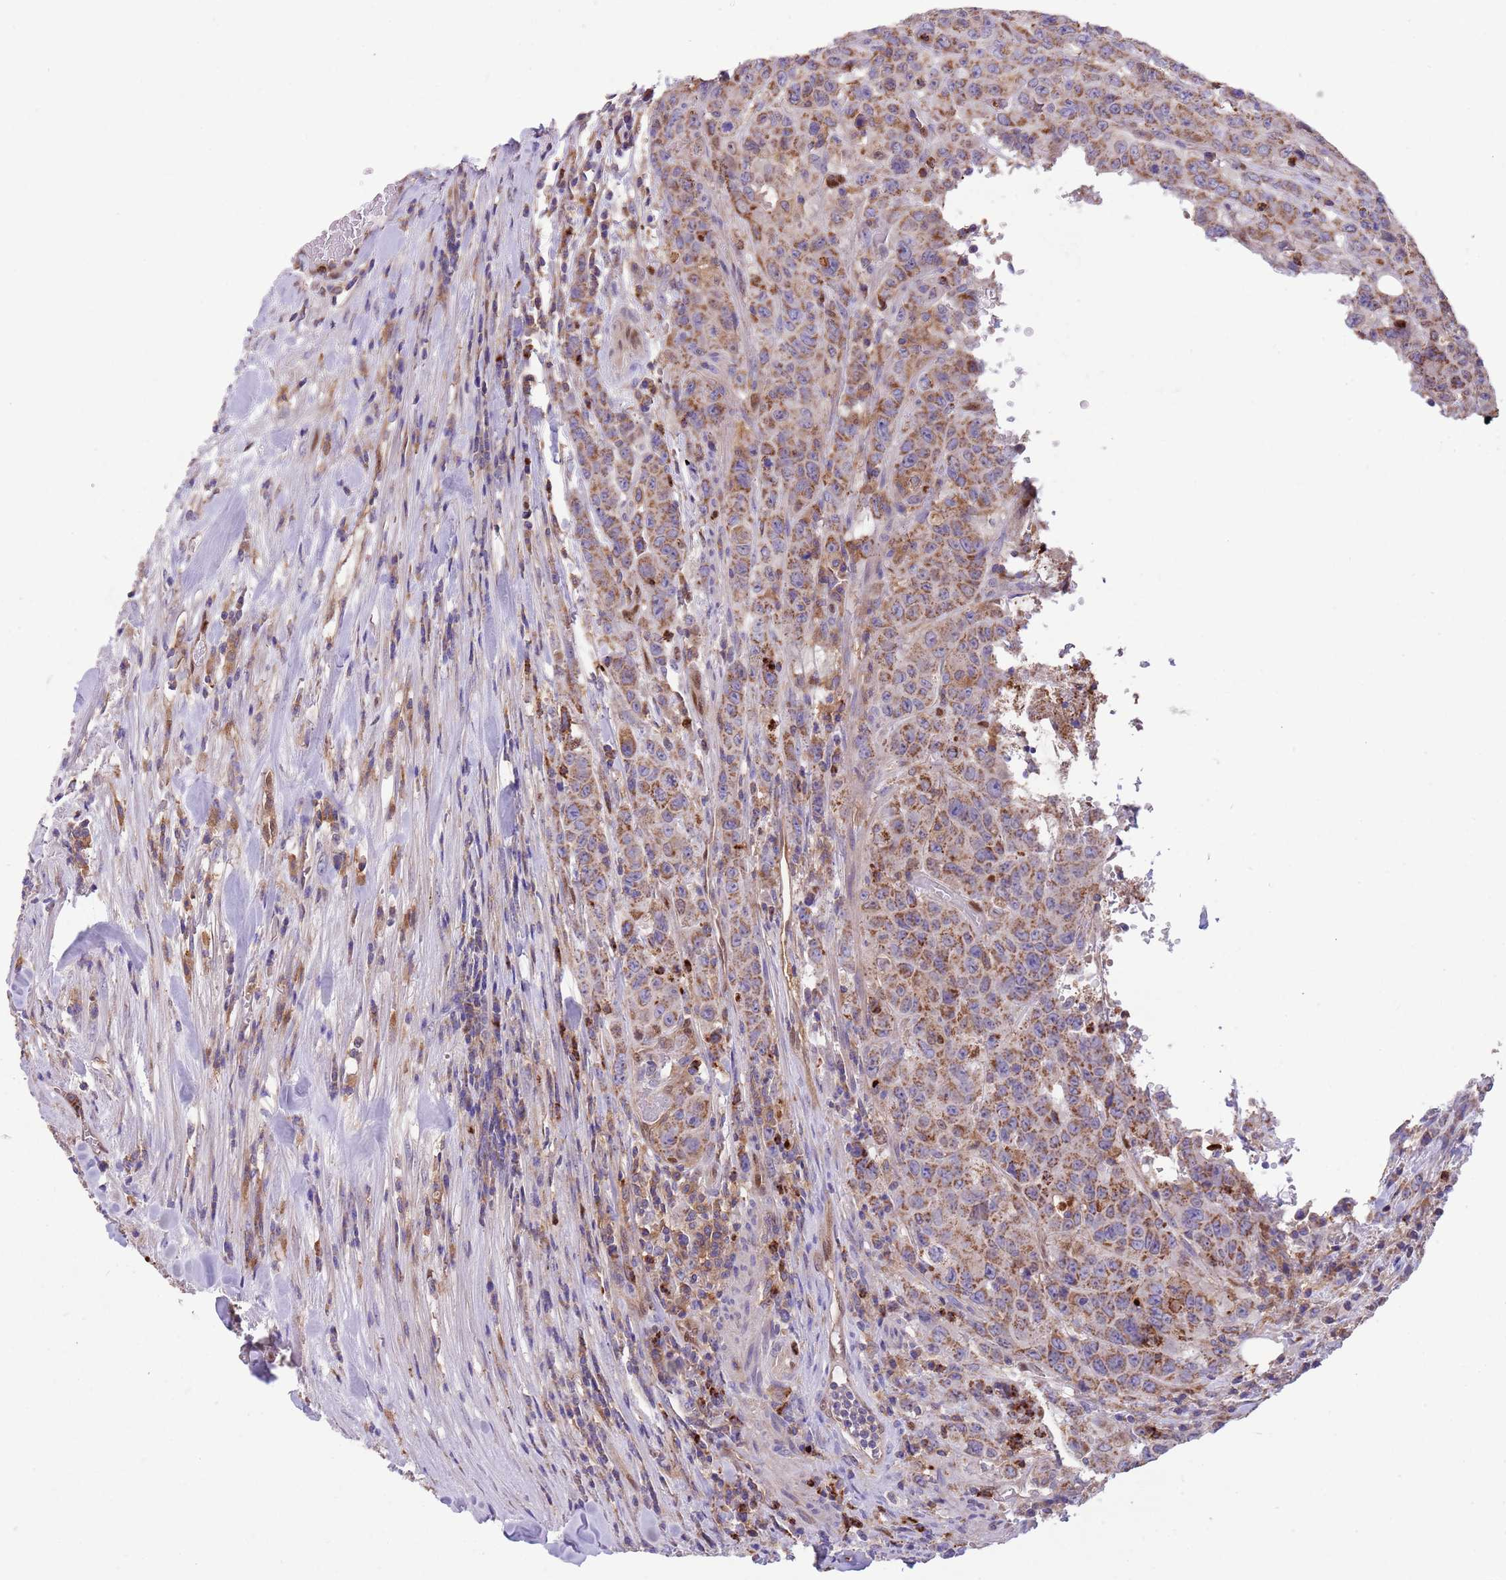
{"staining": {"intensity": "moderate", "quantity": ">75%", "location": "cytoplasmic/membranous"}, "tissue": "colorectal cancer", "cell_type": "Tumor cells", "image_type": "cancer", "snomed": [{"axis": "morphology", "description": "Adenocarcinoma, NOS"}, {"axis": "topography", "description": "Colon"}], "caption": "Protein analysis of colorectal adenocarcinoma tissue displays moderate cytoplasmic/membranous staining in about >75% of tumor cells.", "gene": "DDT", "patient": {"sex": "male", "age": 62}}